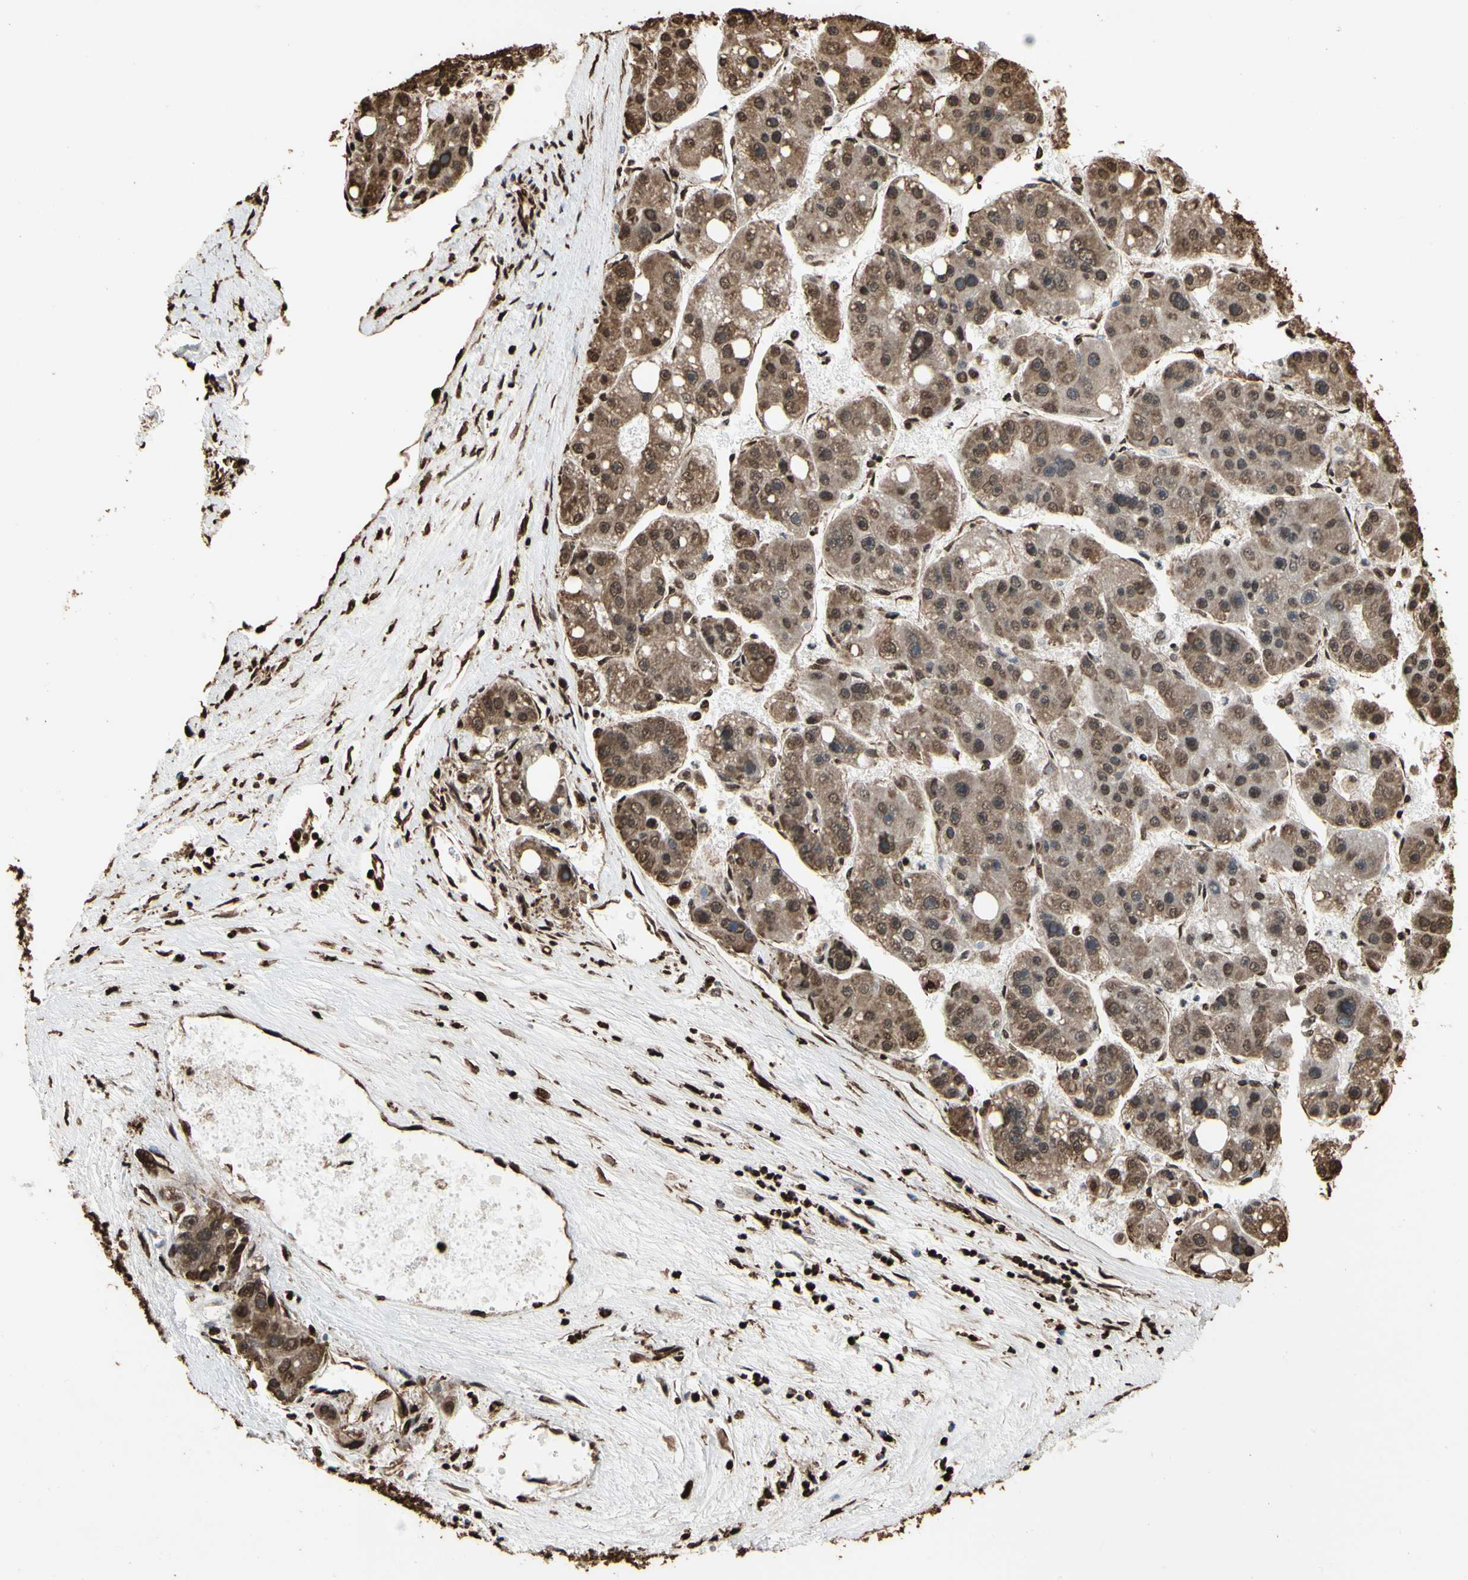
{"staining": {"intensity": "moderate", "quantity": ">75%", "location": "cytoplasmic/membranous,nuclear"}, "tissue": "liver cancer", "cell_type": "Tumor cells", "image_type": "cancer", "snomed": [{"axis": "morphology", "description": "Carcinoma, Hepatocellular, NOS"}, {"axis": "topography", "description": "Liver"}], "caption": "Hepatocellular carcinoma (liver) was stained to show a protein in brown. There is medium levels of moderate cytoplasmic/membranous and nuclear staining in about >75% of tumor cells.", "gene": "HNRNPK", "patient": {"sex": "female", "age": 61}}